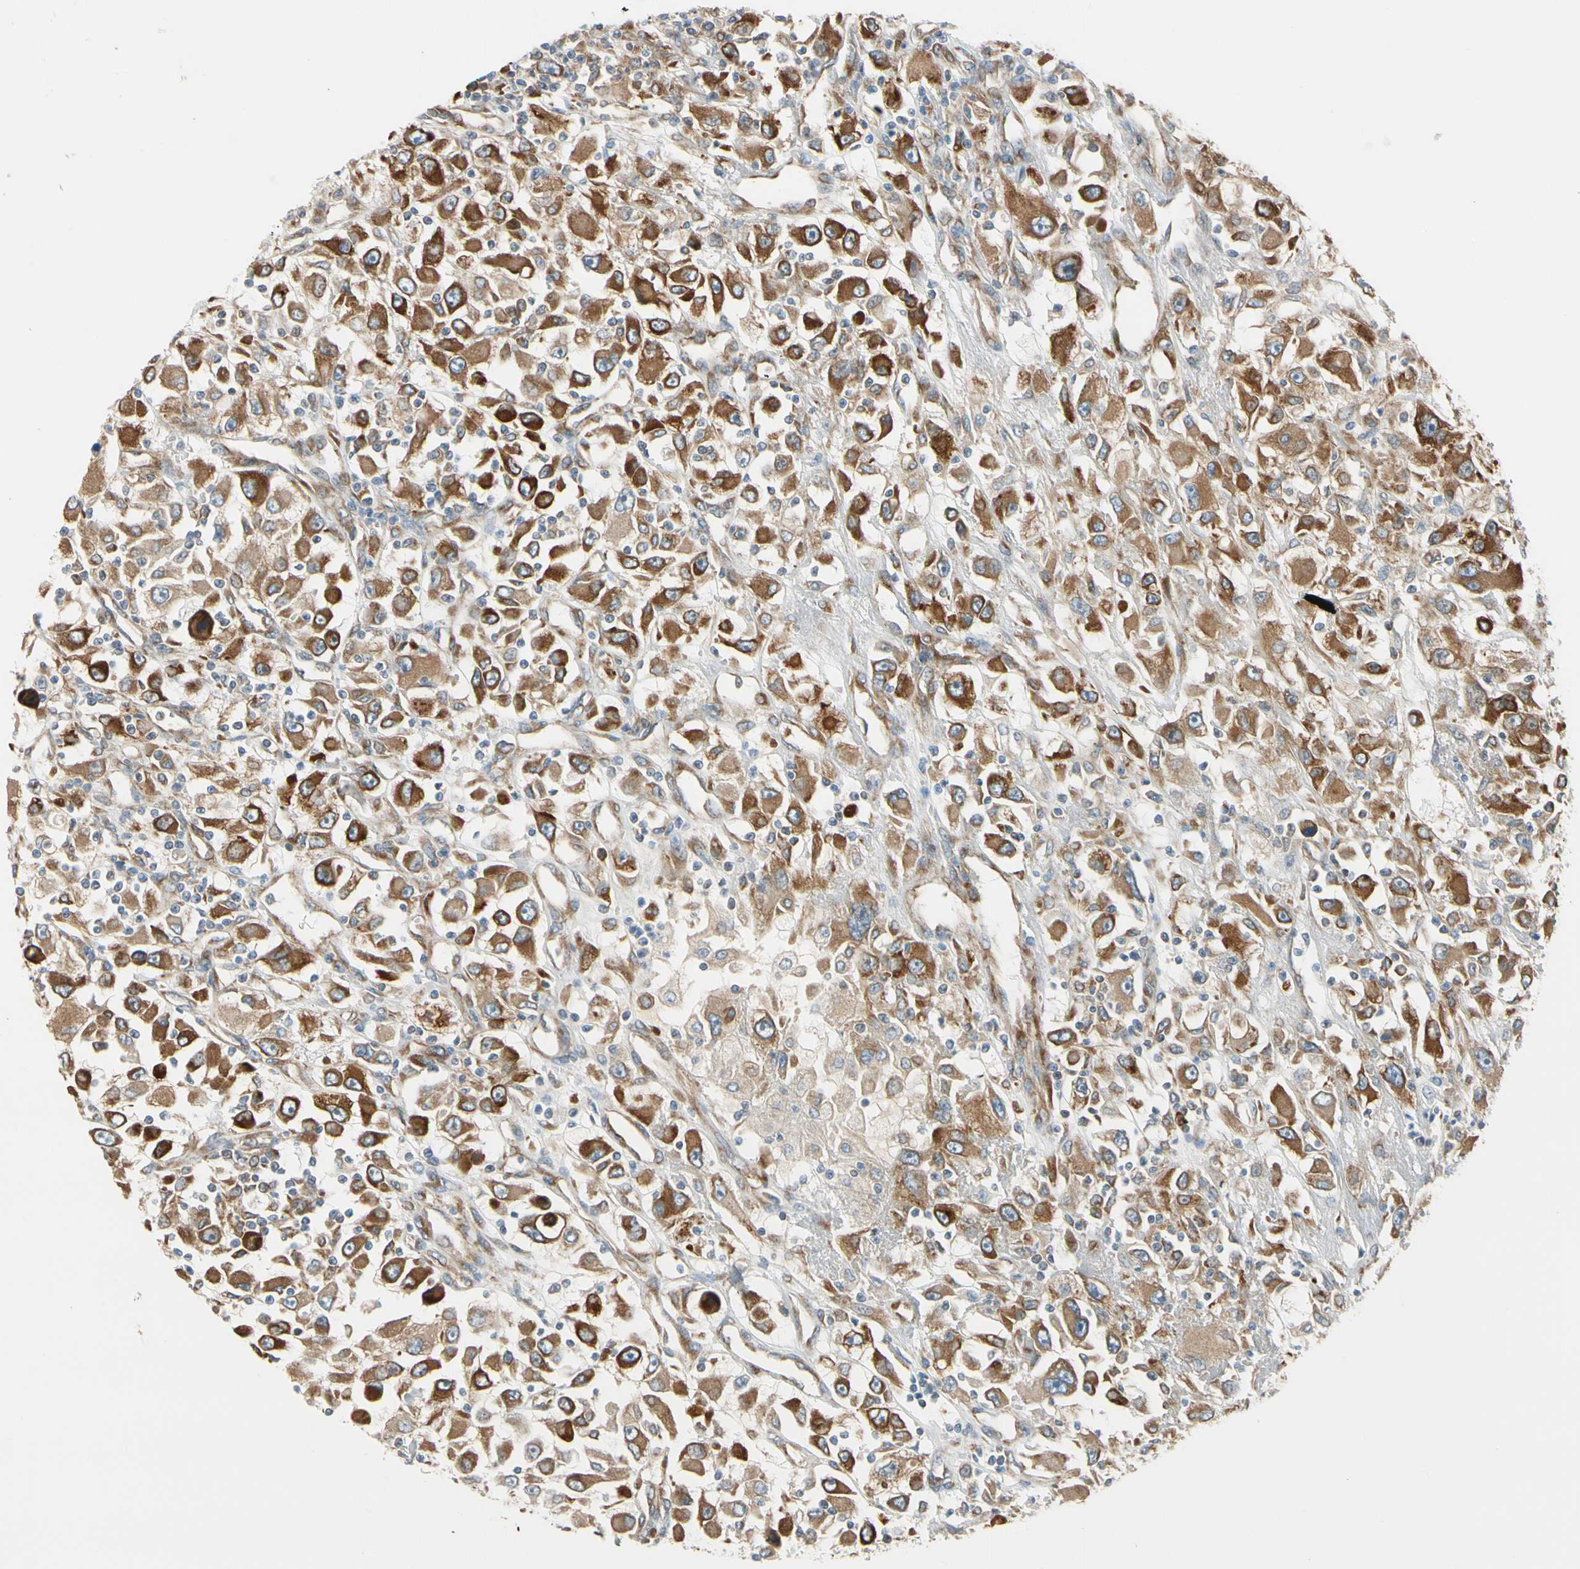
{"staining": {"intensity": "strong", "quantity": ">75%", "location": "cytoplasmic/membranous"}, "tissue": "renal cancer", "cell_type": "Tumor cells", "image_type": "cancer", "snomed": [{"axis": "morphology", "description": "Adenocarcinoma, NOS"}, {"axis": "topography", "description": "Kidney"}], "caption": "Renal cancer (adenocarcinoma) tissue reveals strong cytoplasmic/membranous expression in approximately >75% of tumor cells", "gene": "CLCC1", "patient": {"sex": "female", "age": 52}}